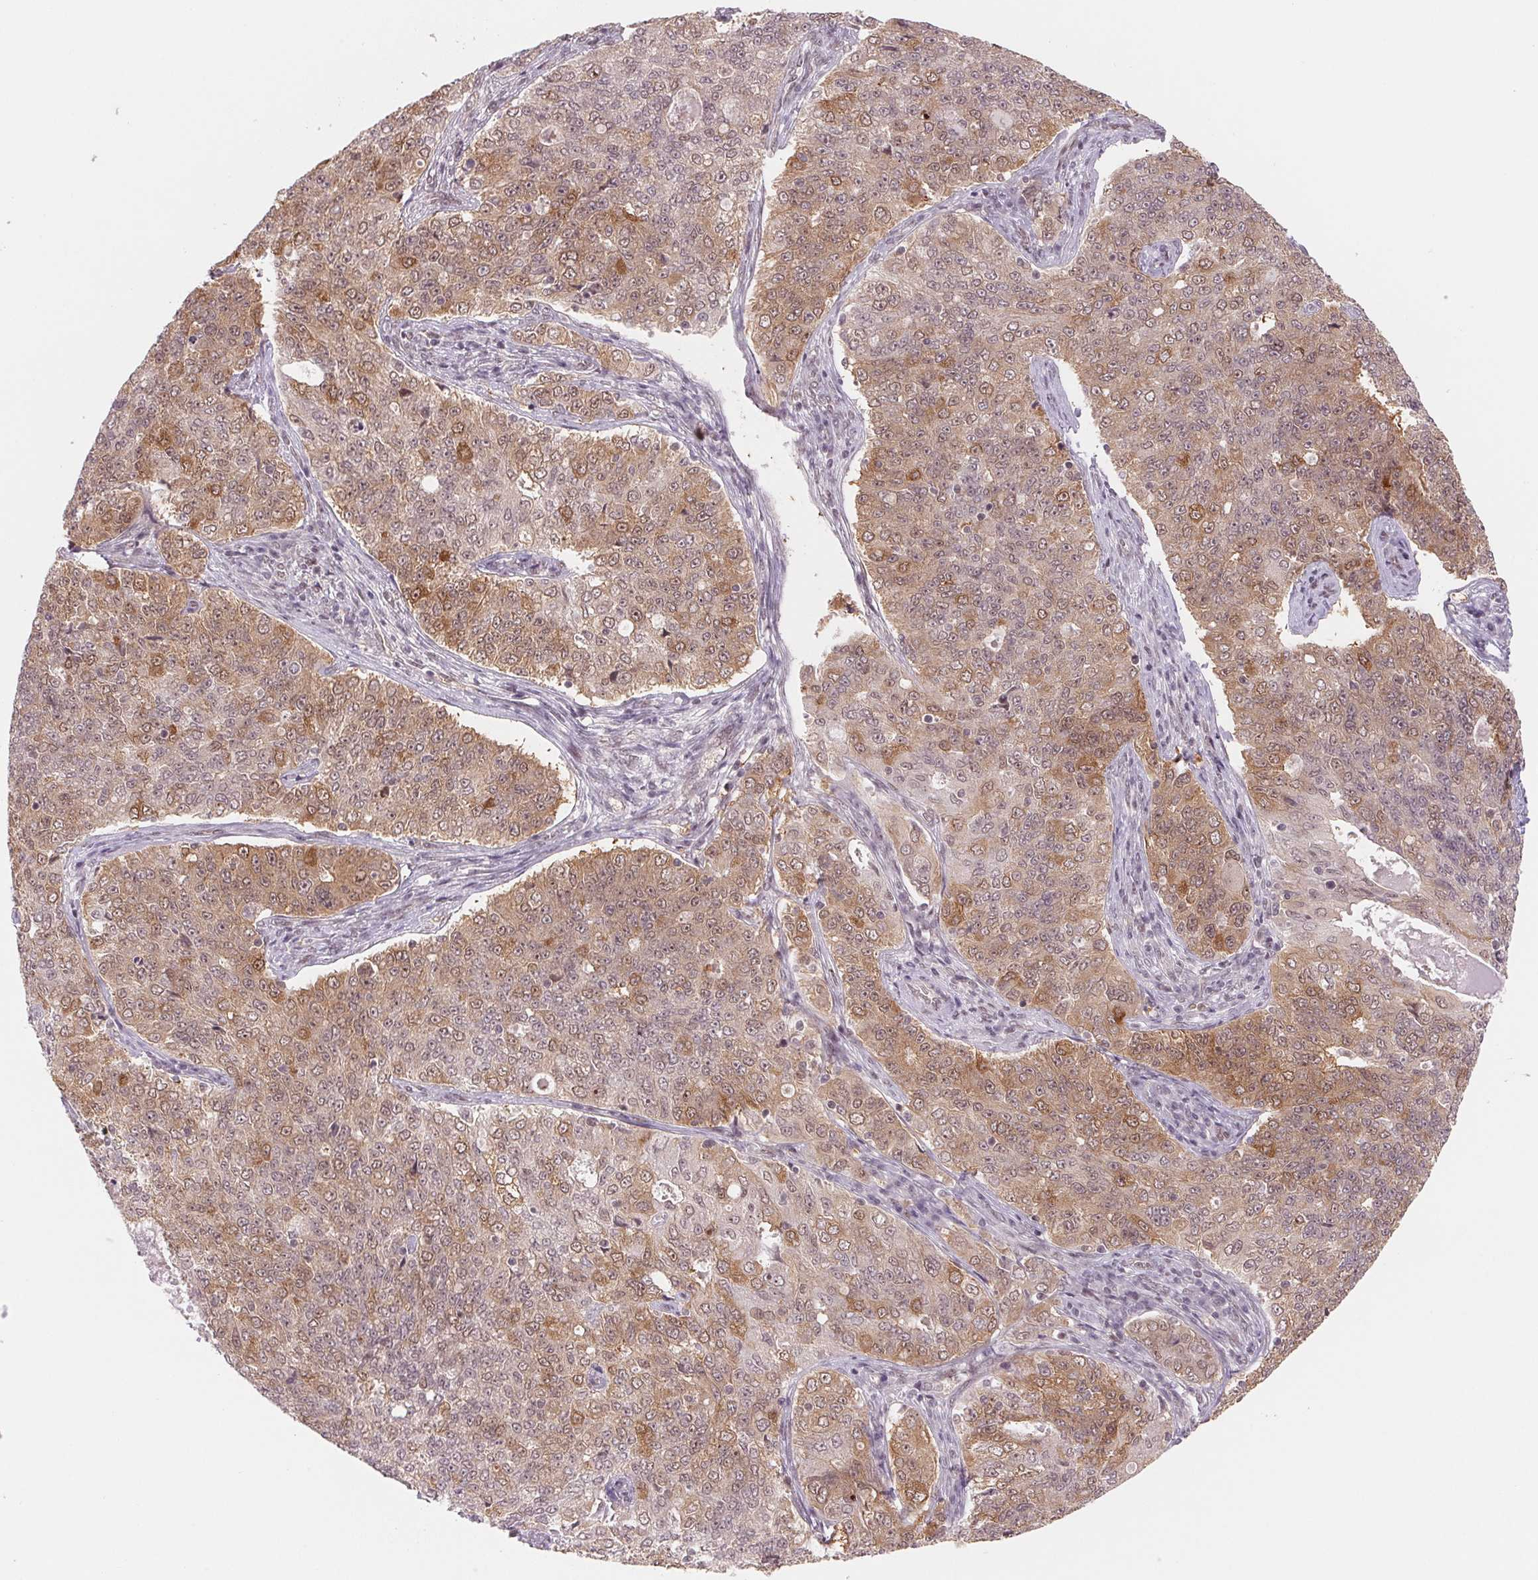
{"staining": {"intensity": "weak", "quantity": "25%-75%", "location": "cytoplasmic/membranous,nuclear"}, "tissue": "endometrial cancer", "cell_type": "Tumor cells", "image_type": "cancer", "snomed": [{"axis": "morphology", "description": "Adenocarcinoma, NOS"}, {"axis": "topography", "description": "Endometrium"}], "caption": "Immunohistochemistry staining of endometrial cancer, which demonstrates low levels of weak cytoplasmic/membranous and nuclear staining in approximately 25%-75% of tumor cells indicating weak cytoplasmic/membranous and nuclear protein staining. The staining was performed using DAB (3,3'-diaminobenzidine) (brown) for protein detection and nuclei were counterstained in hematoxylin (blue).", "gene": "DNAJB6", "patient": {"sex": "female", "age": 43}}